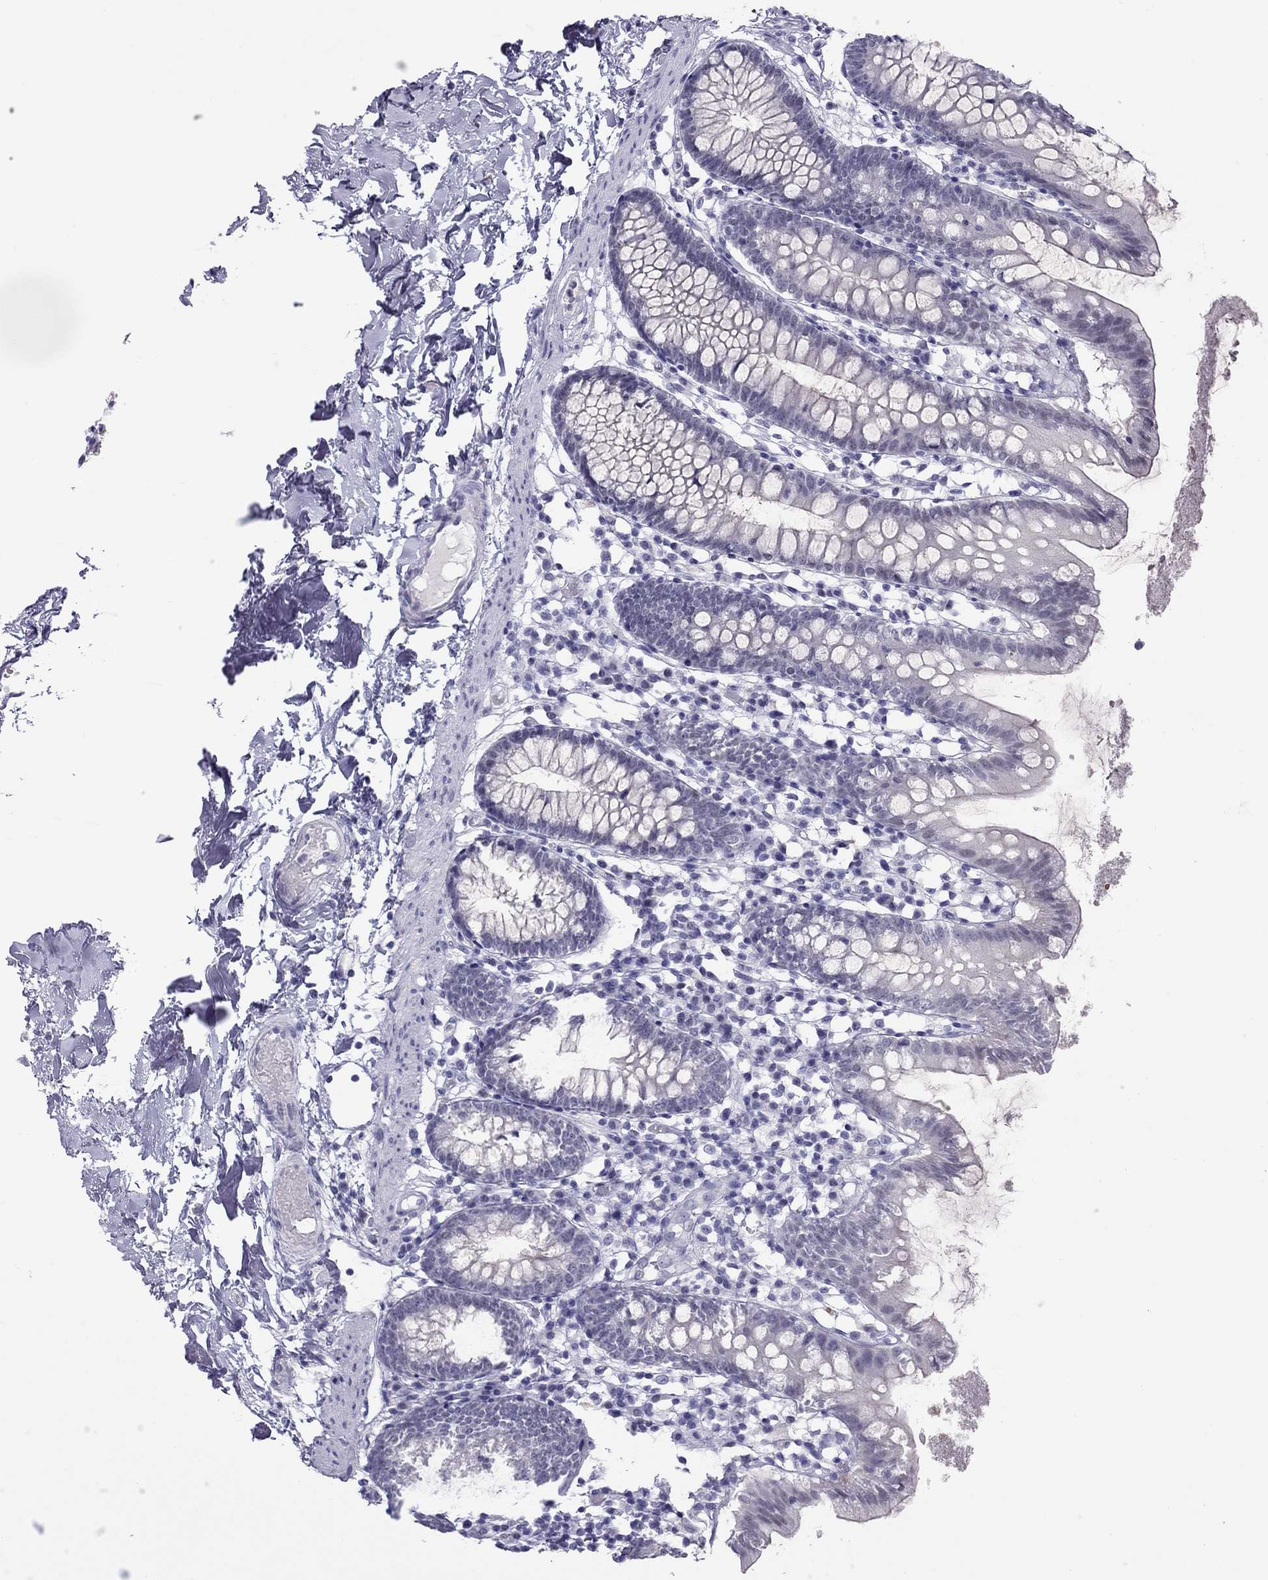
{"staining": {"intensity": "negative", "quantity": "none", "location": "none"}, "tissue": "small intestine", "cell_type": "Glandular cells", "image_type": "normal", "snomed": [{"axis": "morphology", "description": "Normal tissue, NOS"}, {"axis": "topography", "description": "Small intestine"}], "caption": "Immunohistochemistry (IHC) photomicrograph of unremarkable small intestine: human small intestine stained with DAB displays no significant protein staining in glandular cells.", "gene": "CHRNB3", "patient": {"sex": "female", "age": 90}}